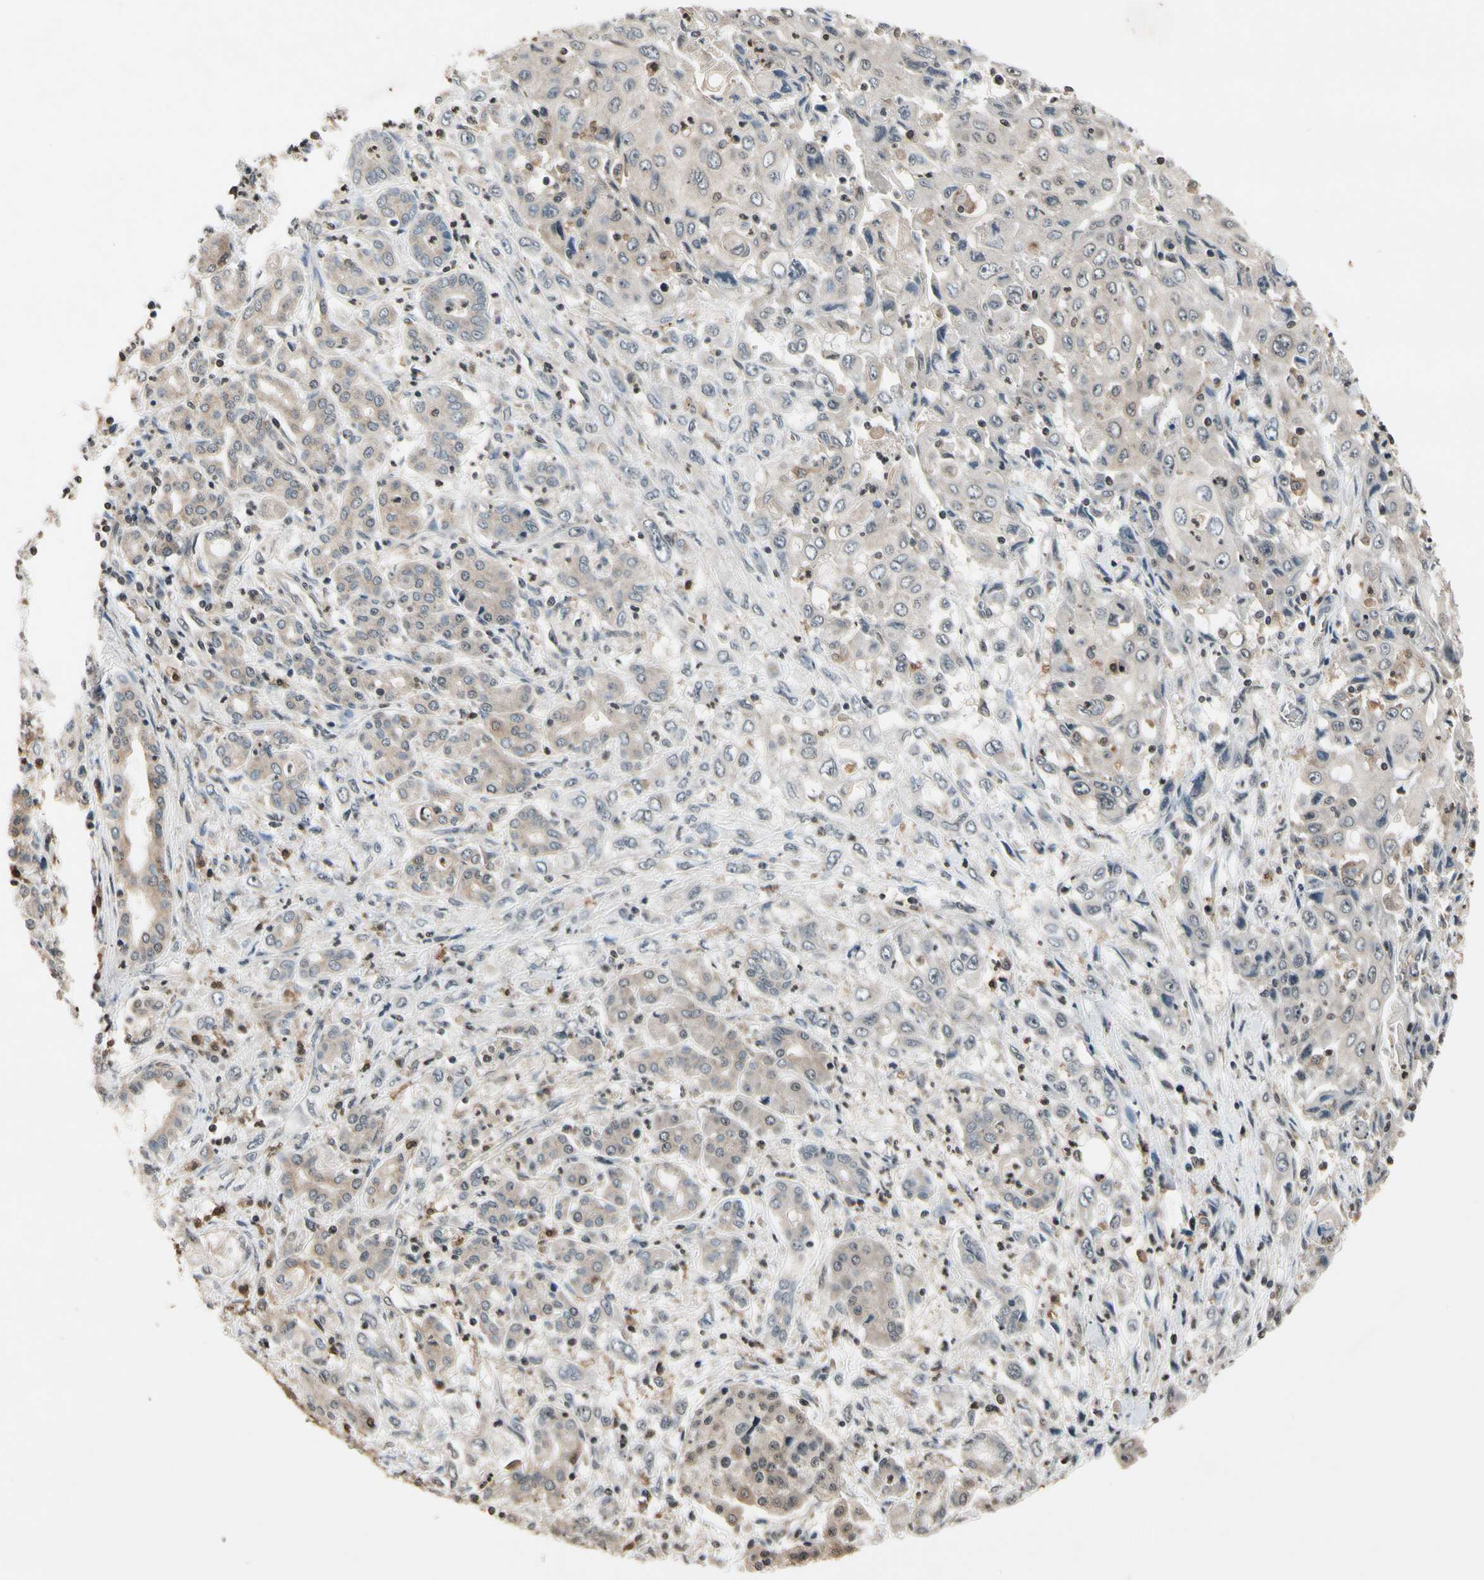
{"staining": {"intensity": "moderate", "quantity": ">75%", "location": "cytoplasmic/membranous"}, "tissue": "pancreatic cancer", "cell_type": "Tumor cells", "image_type": "cancer", "snomed": [{"axis": "morphology", "description": "Adenocarcinoma, NOS"}, {"axis": "topography", "description": "Pancreas"}], "caption": "Moderate cytoplasmic/membranous expression for a protein is present in about >75% of tumor cells of adenocarcinoma (pancreatic) using IHC.", "gene": "GCLC", "patient": {"sex": "male", "age": 70}}